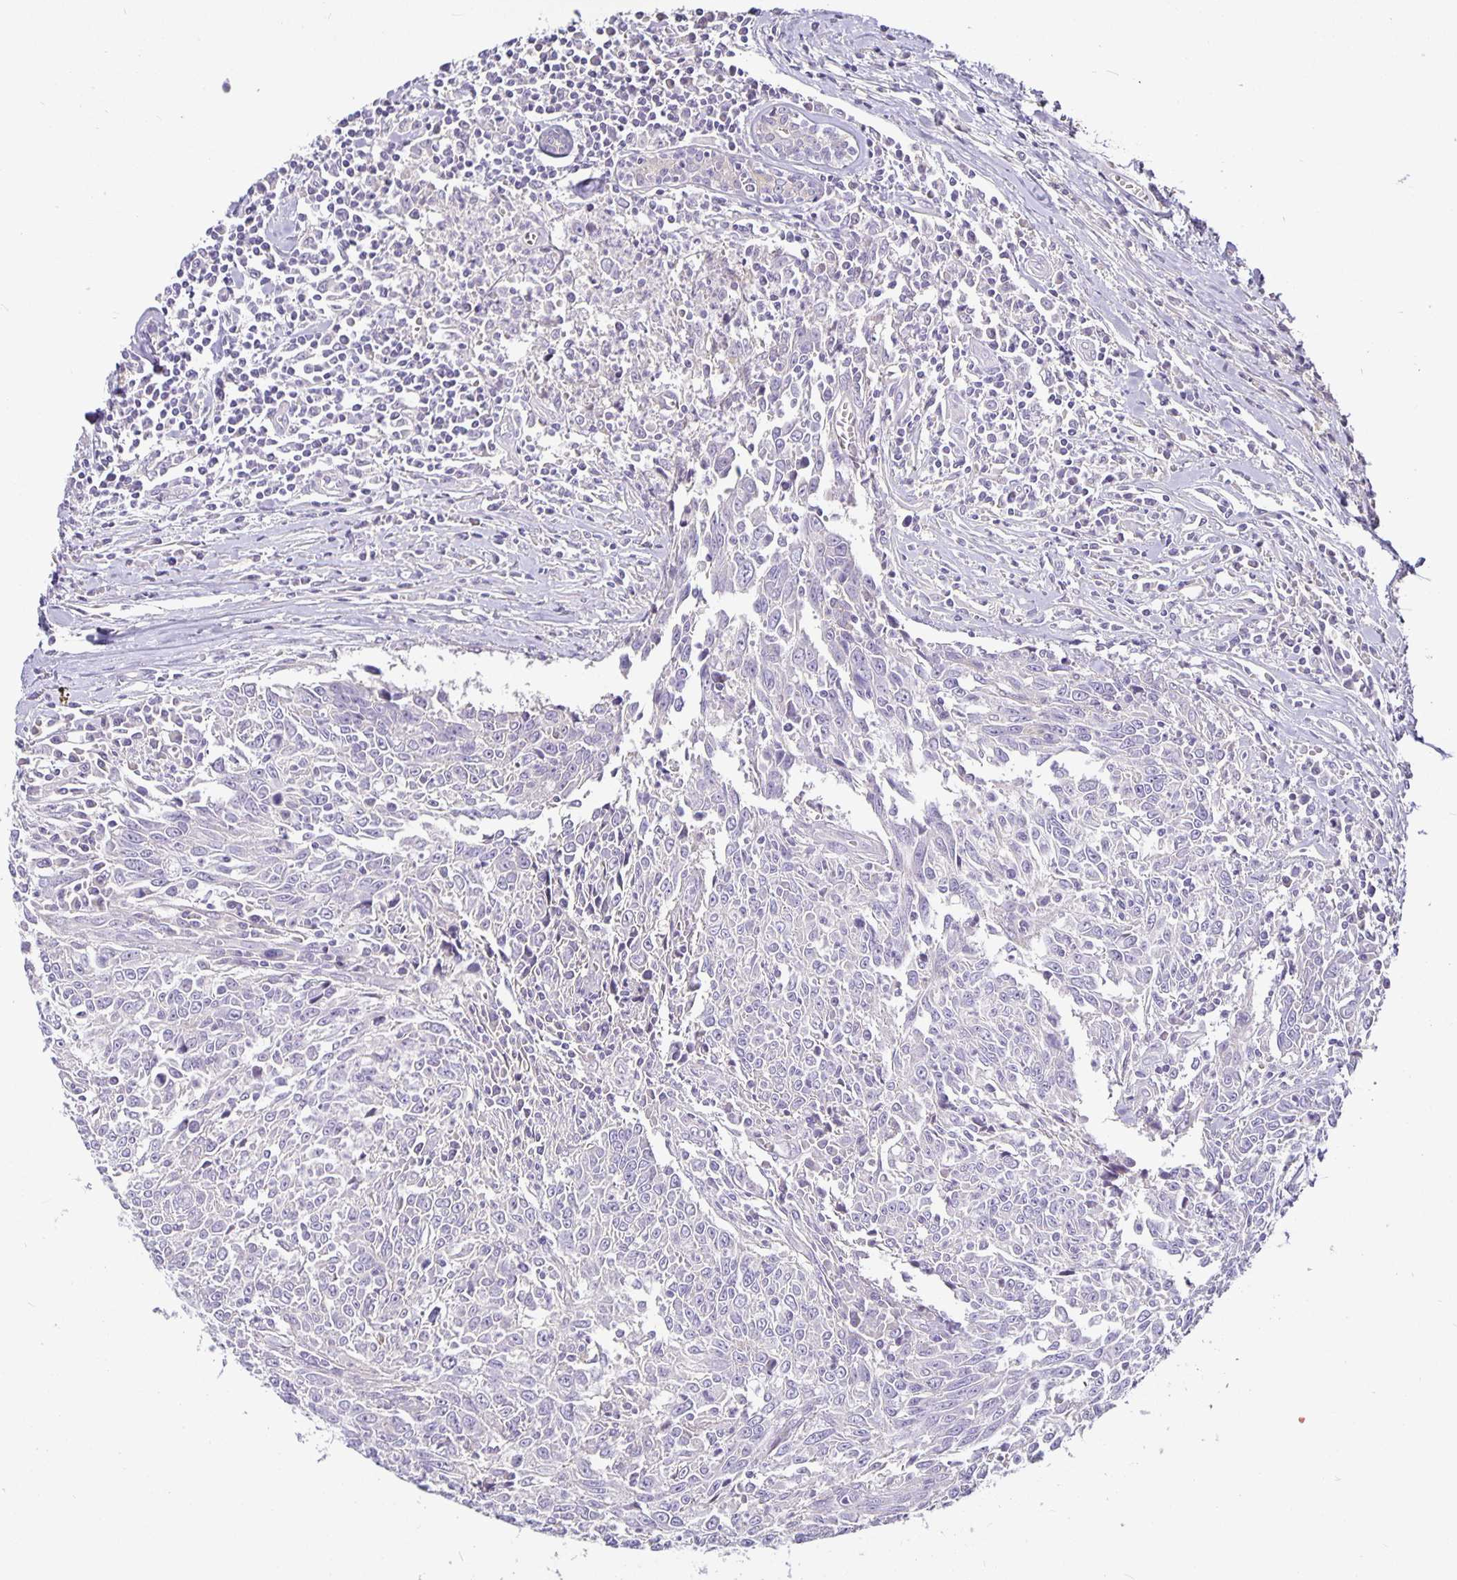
{"staining": {"intensity": "negative", "quantity": "none", "location": "none"}, "tissue": "breast cancer", "cell_type": "Tumor cells", "image_type": "cancer", "snomed": [{"axis": "morphology", "description": "Duct carcinoma"}, {"axis": "topography", "description": "Breast"}], "caption": "A histopathology image of human breast cancer (infiltrating ductal carcinoma) is negative for staining in tumor cells.", "gene": "CA12", "patient": {"sex": "female", "age": 50}}